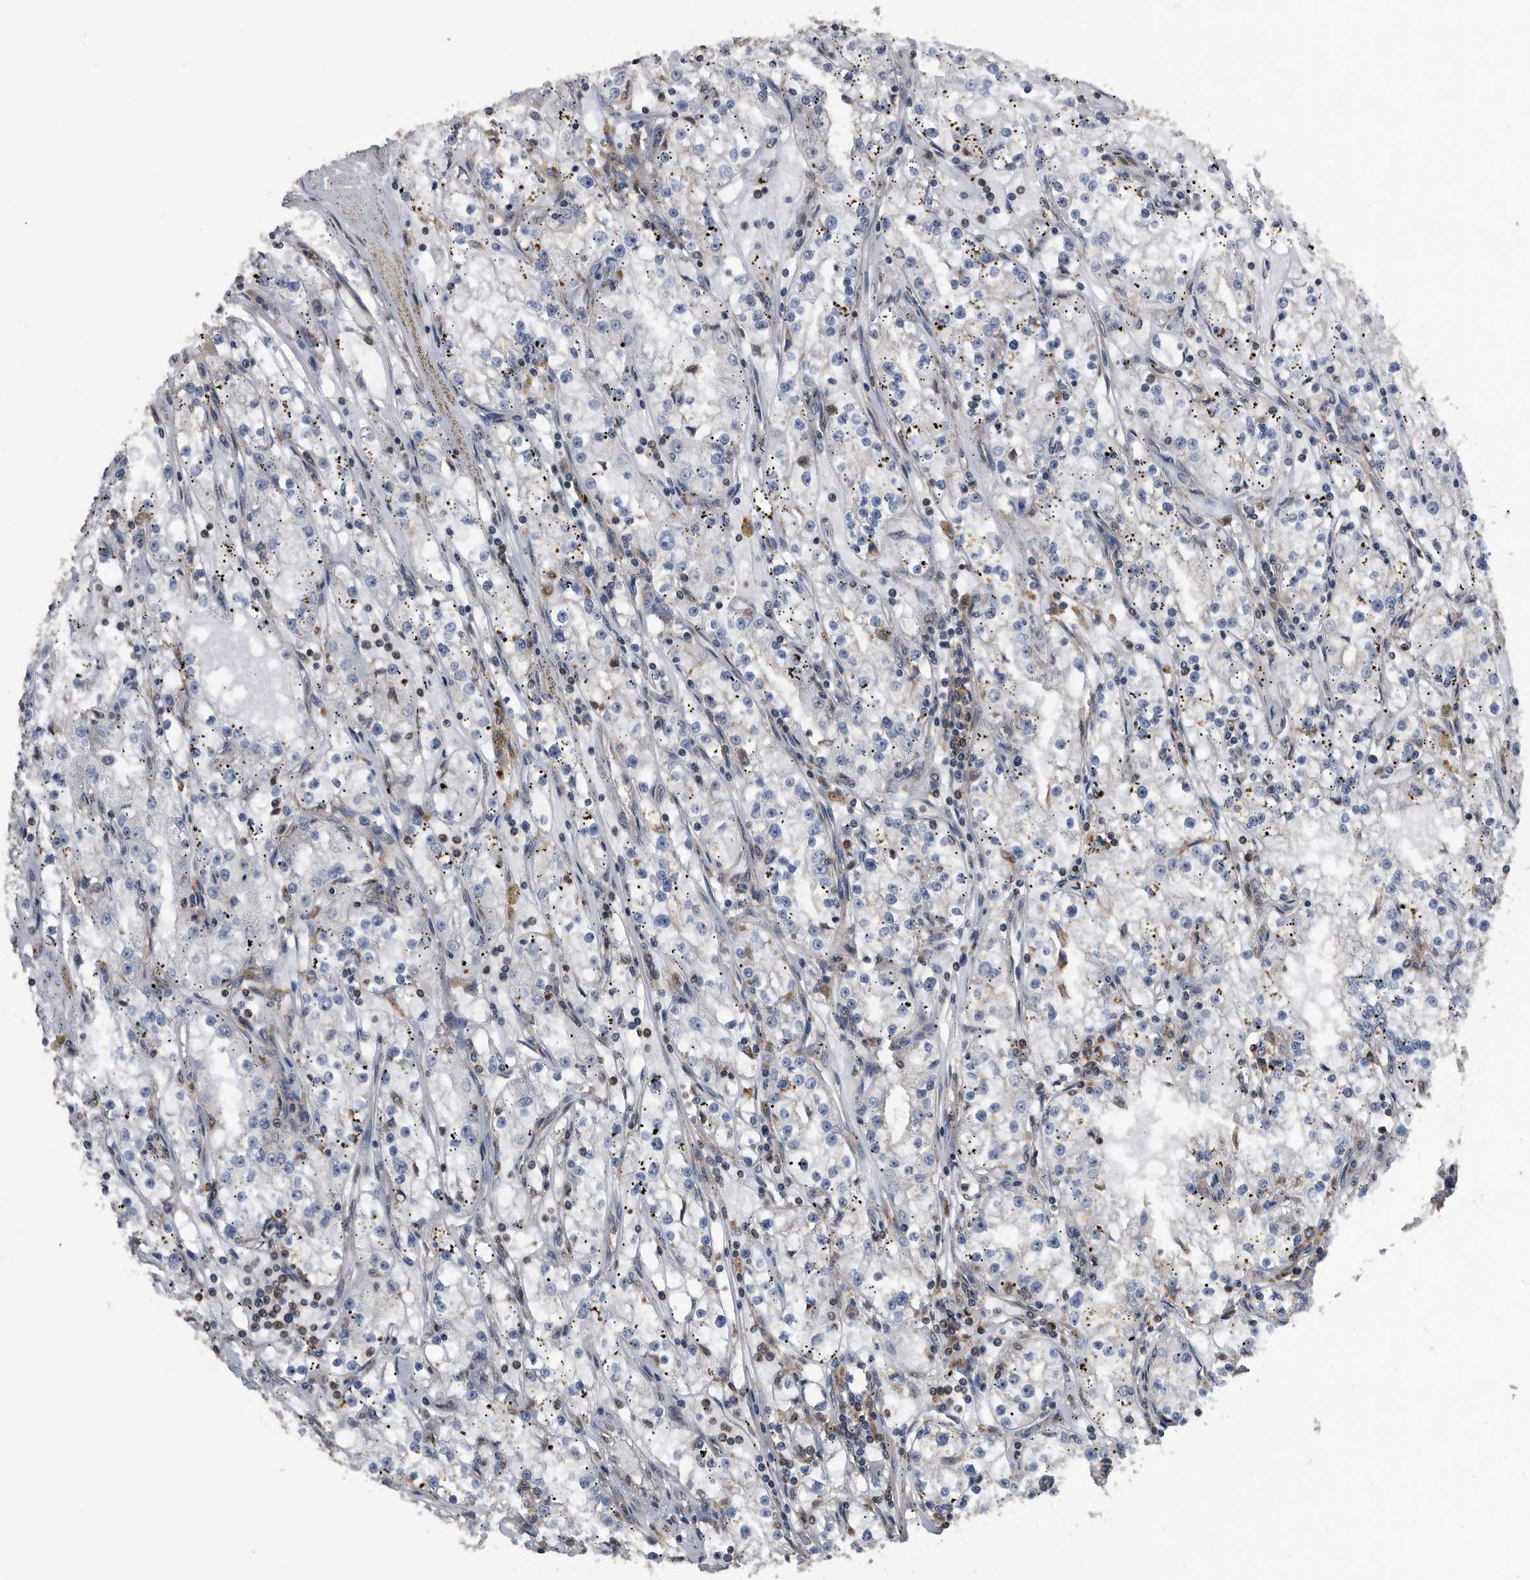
{"staining": {"intensity": "negative", "quantity": "none", "location": "none"}, "tissue": "renal cancer", "cell_type": "Tumor cells", "image_type": "cancer", "snomed": [{"axis": "morphology", "description": "Adenocarcinoma, NOS"}, {"axis": "topography", "description": "Kidney"}], "caption": "Tumor cells show no significant expression in adenocarcinoma (renal).", "gene": "NRBP1", "patient": {"sex": "male", "age": 56}}